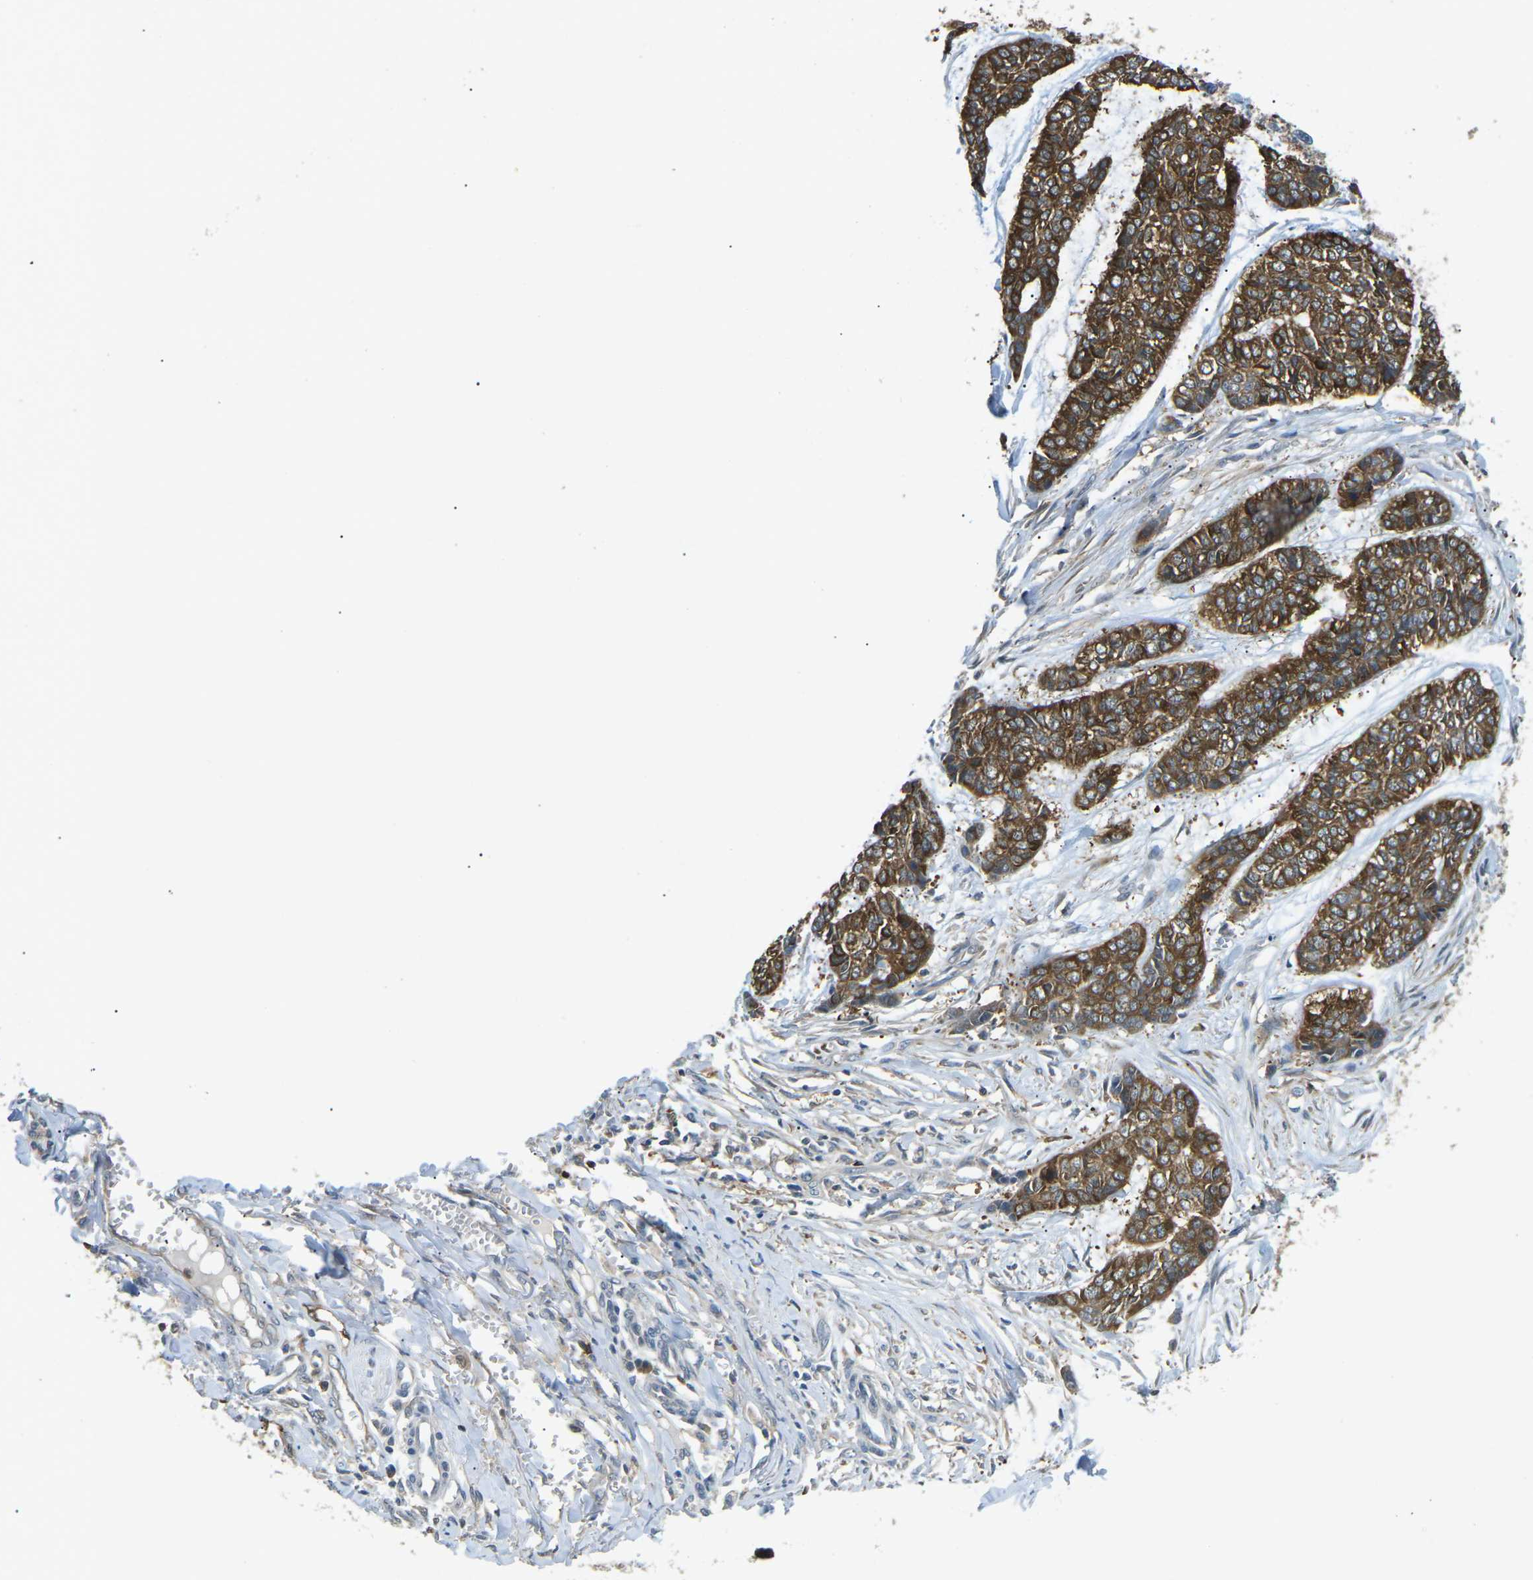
{"staining": {"intensity": "strong", "quantity": "25%-75%", "location": "cytoplasmic/membranous"}, "tissue": "skin cancer", "cell_type": "Tumor cells", "image_type": "cancer", "snomed": [{"axis": "morphology", "description": "Basal cell carcinoma"}, {"axis": "topography", "description": "Skin"}], "caption": "A brown stain shows strong cytoplasmic/membranous expression of a protein in basal cell carcinoma (skin) tumor cells.", "gene": "PIEZO2", "patient": {"sex": "female", "age": 64}}